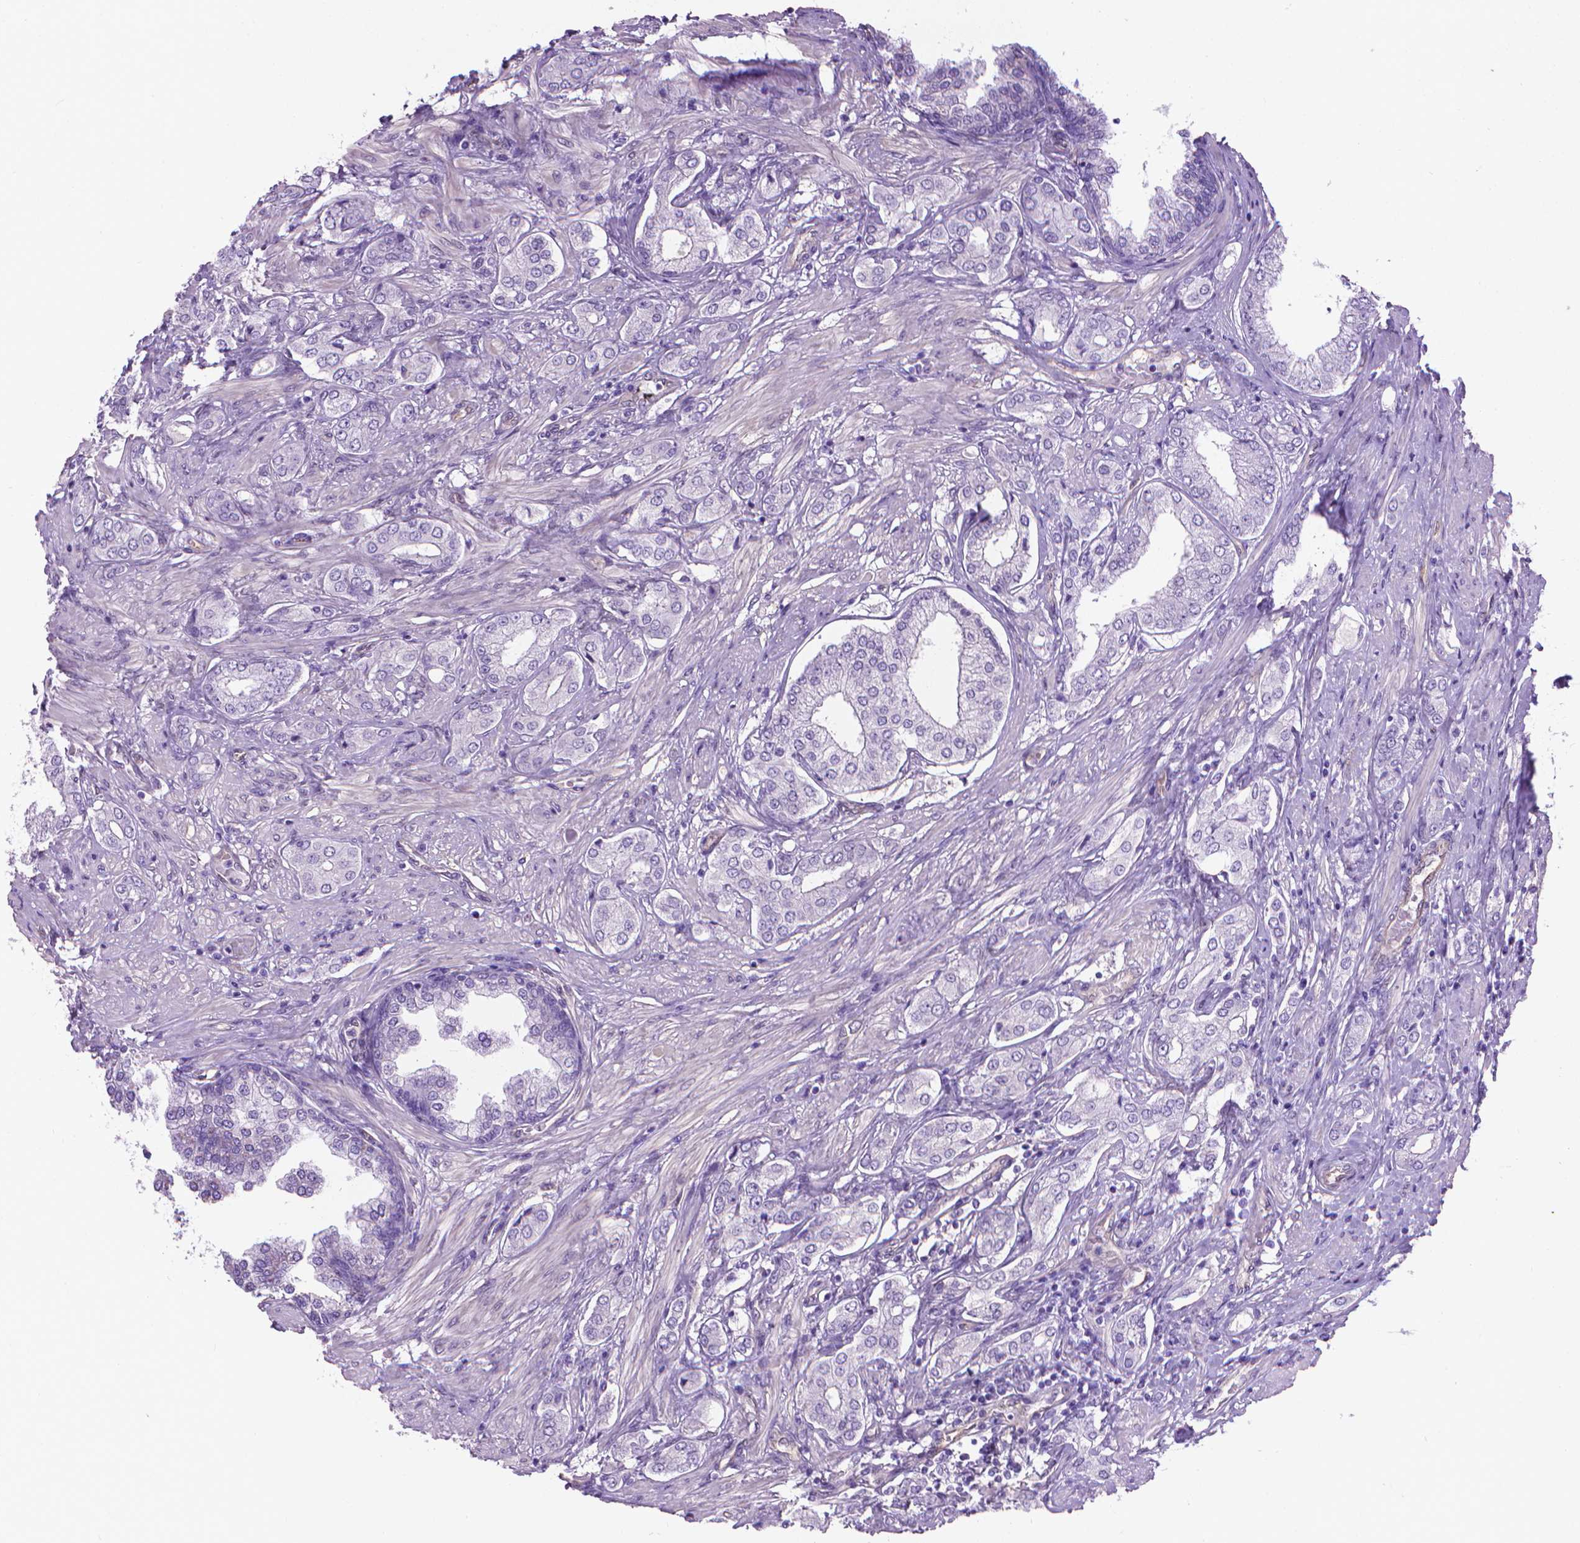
{"staining": {"intensity": "negative", "quantity": "none", "location": "none"}, "tissue": "prostate cancer", "cell_type": "Tumor cells", "image_type": "cancer", "snomed": [{"axis": "morphology", "description": "Adenocarcinoma, NOS"}, {"axis": "topography", "description": "Prostate"}], "caption": "Tumor cells show no significant positivity in adenocarcinoma (prostate). (Brightfield microscopy of DAB (3,3'-diaminobenzidine) immunohistochemistry (IHC) at high magnification).", "gene": "CLIC4", "patient": {"sex": "male", "age": 63}}